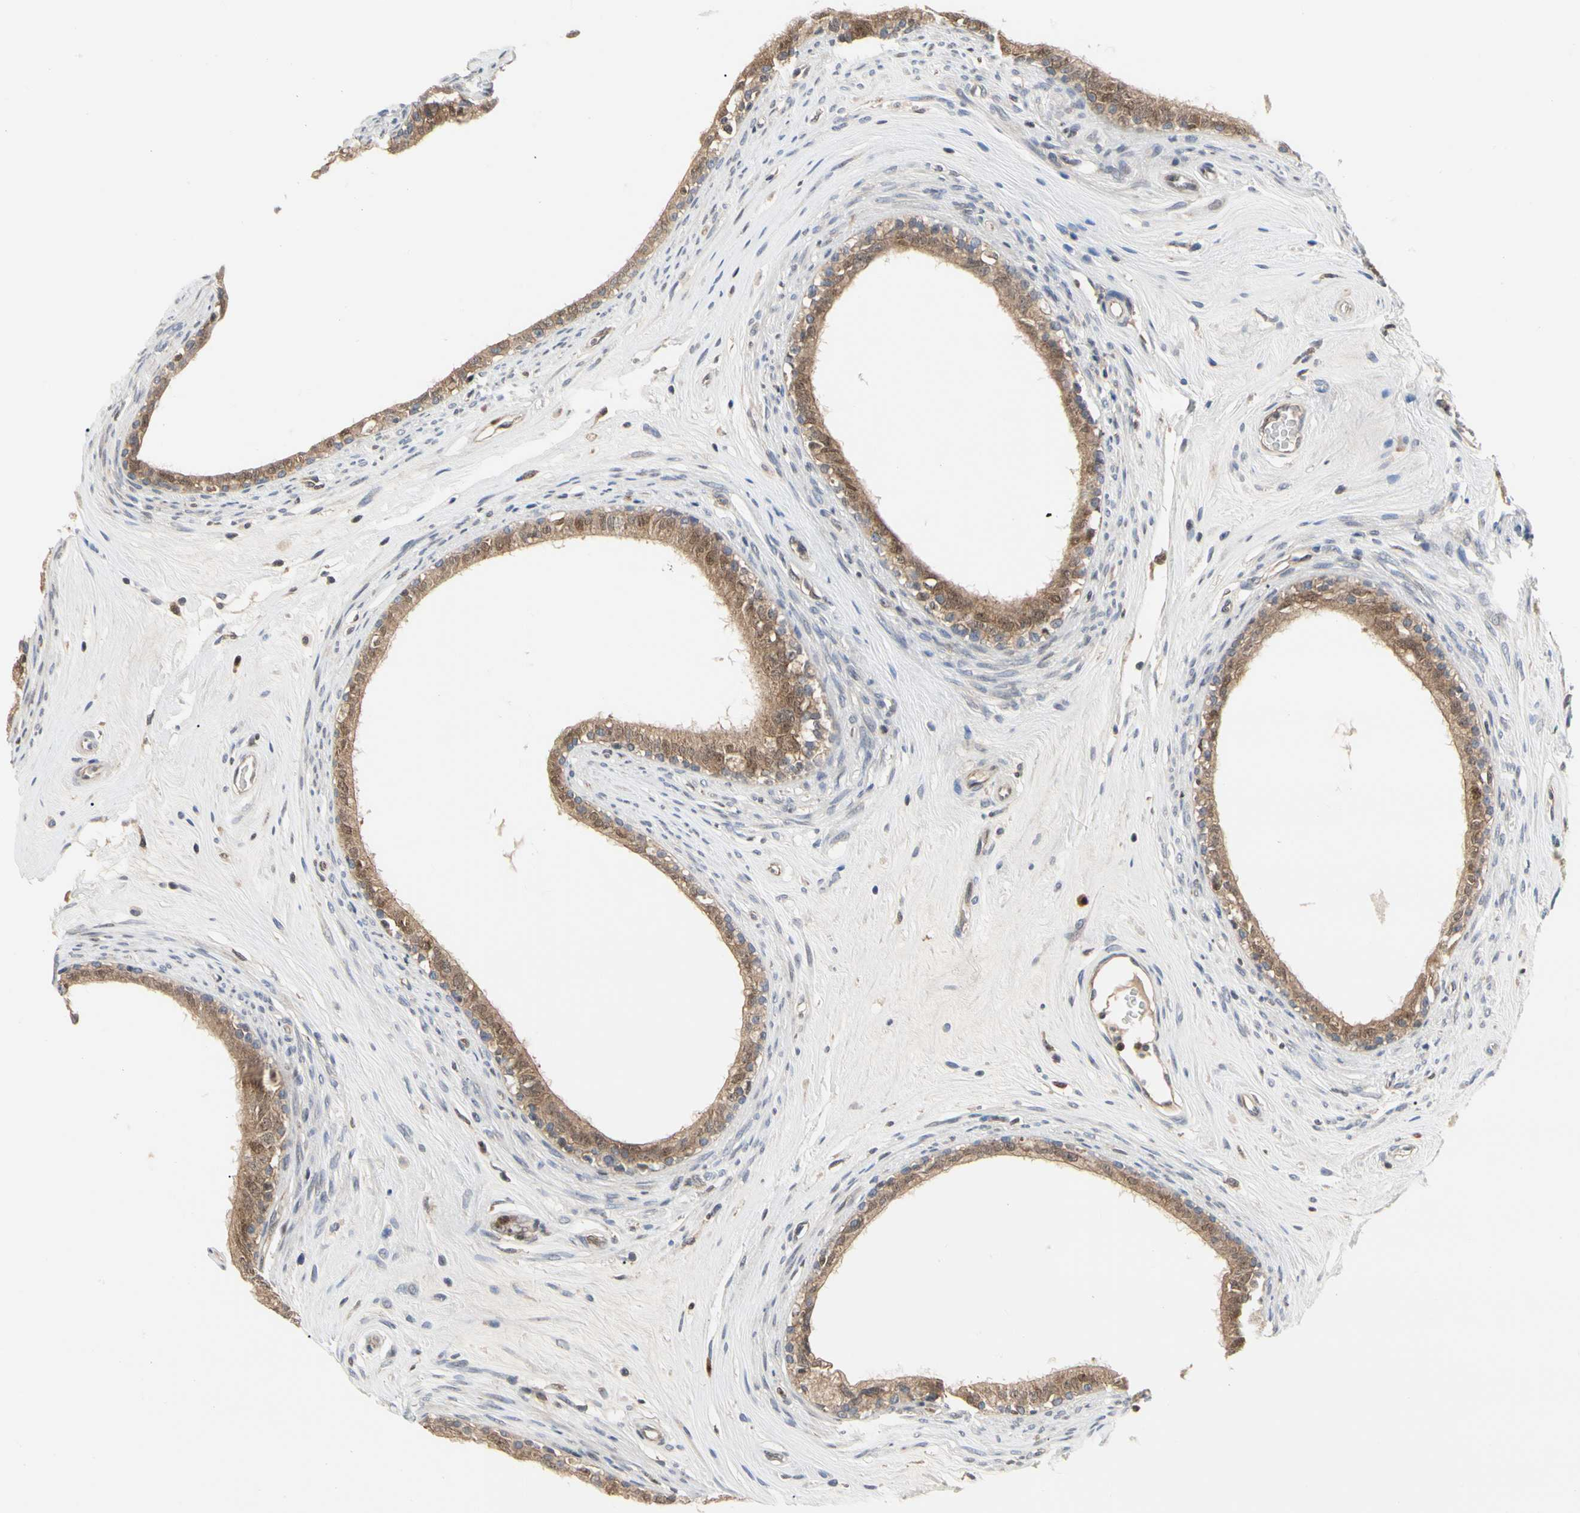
{"staining": {"intensity": "moderate", "quantity": ">75%", "location": "cytoplasmic/membranous"}, "tissue": "epididymis", "cell_type": "Glandular cells", "image_type": "normal", "snomed": [{"axis": "morphology", "description": "Normal tissue, NOS"}, {"axis": "morphology", "description": "Inflammation, NOS"}, {"axis": "topography", "description": "Epididymis"}], "caption": "This image displays immunohistochemistry (IHC) staining of benign epididymis, with medium moderate cytoplasmic/membranous positivity in about >75% of glandular cells.", "gene": "CDK5", "patient": {"sex": "male", "age": 84}}